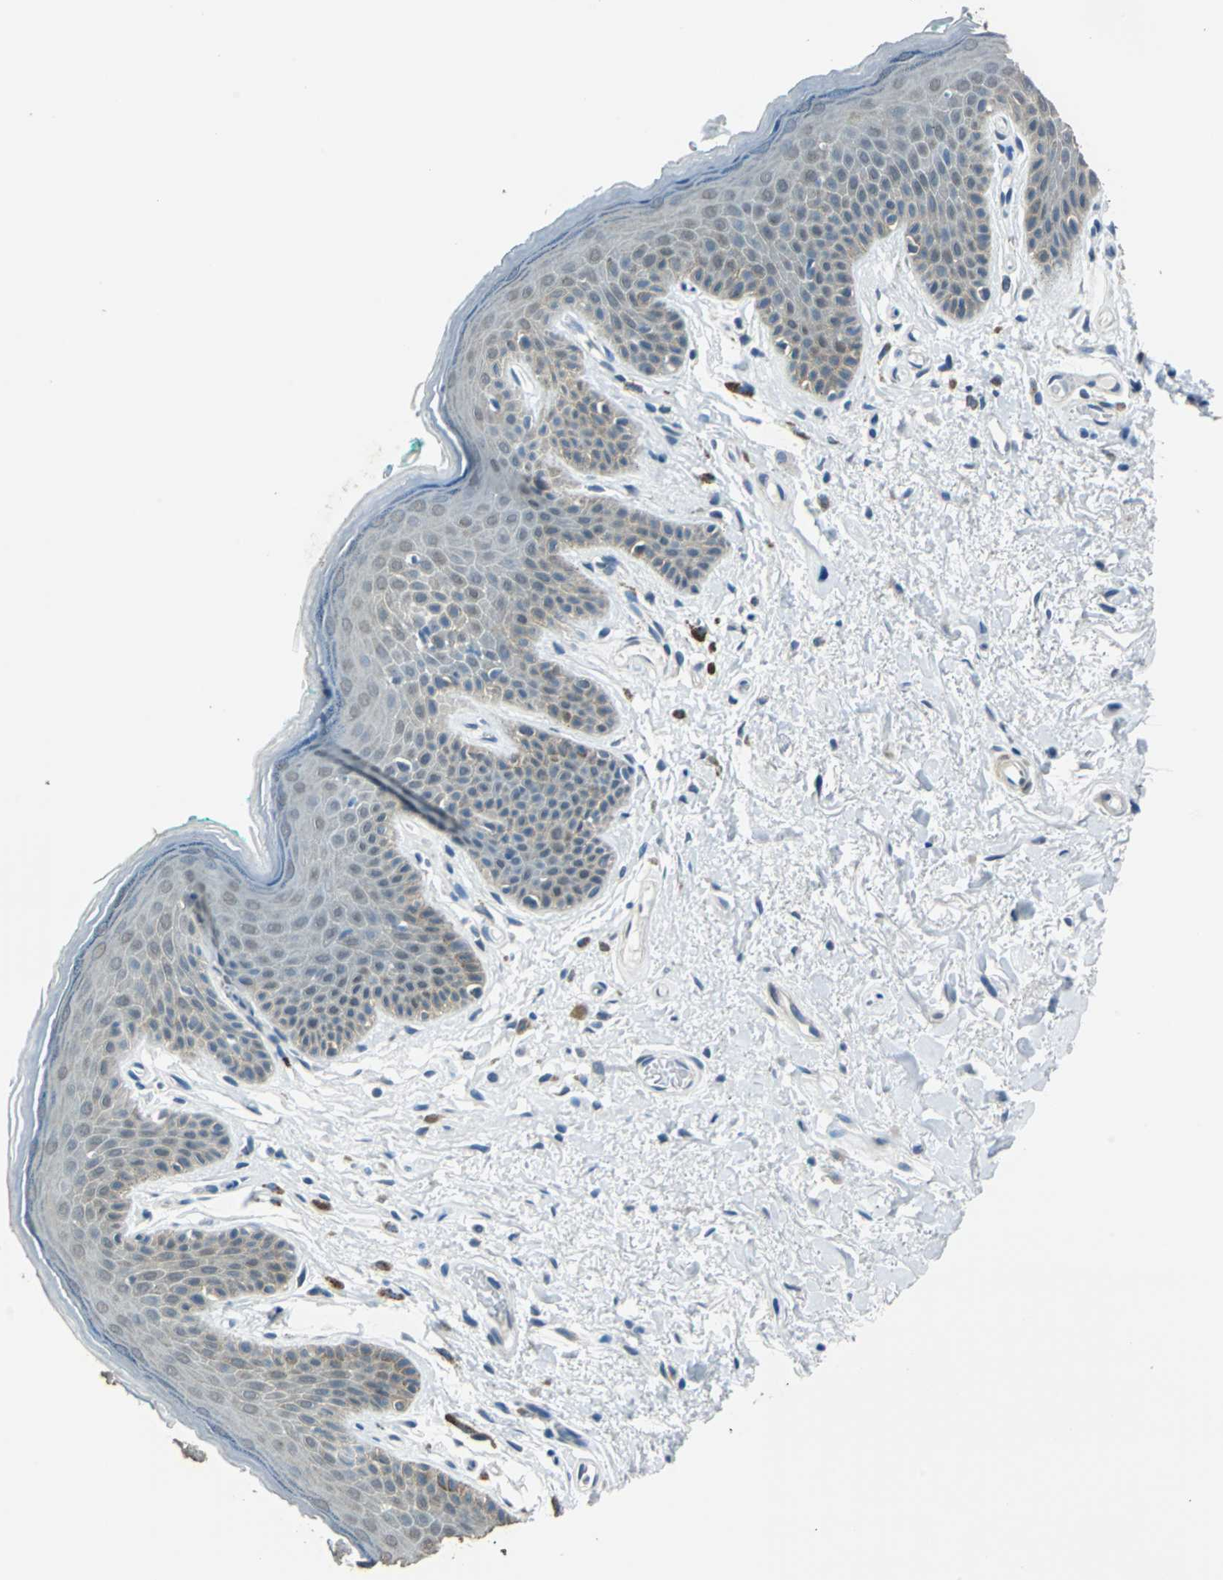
{"staining": {"intensity": "weak", "quantity": ">75%", "location": "cytoplasmic/membranous"}, "tissue": "skin", "cell_type": "Epidermal cells", "image_type": "normal", "snomed": [{"axis": "morphology", "description": "Normal tissue, NOS"}, {"axis": "topography", "description": "Anal"}], "caption": "Skin stained with a brown dye demonstrates weak cytoplasmic/membranous positive staining in about >75% of epidermal cells.", "gene": "FKBP4", "patient": {"sex": "male", "age": 74}}